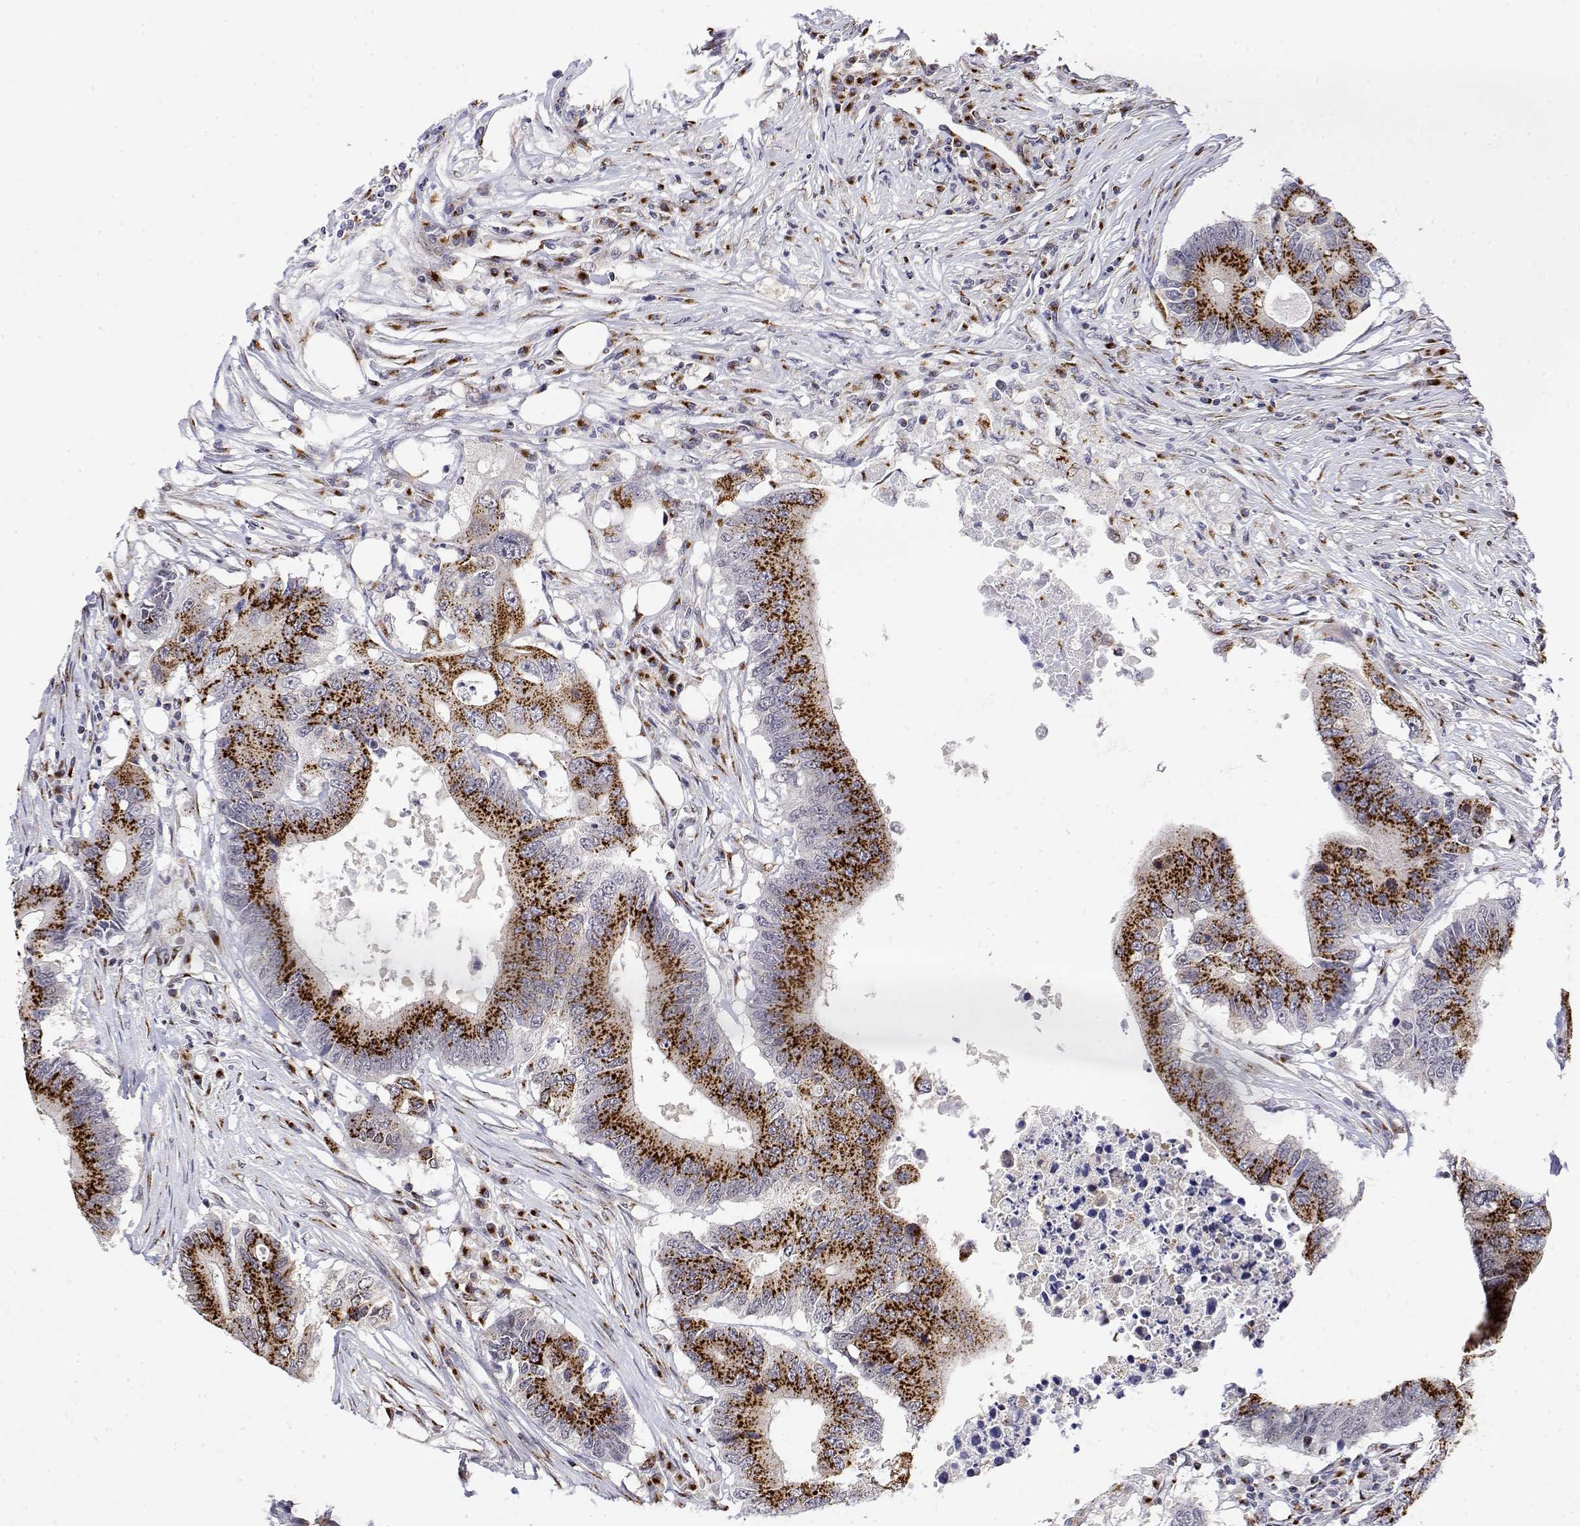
{"staining": {"intensity": "strong", "quantity": ">75%", "location": "cytoplasmic/membranous"}, "tissue": "colorectal cancer", "cell_type": "Tumor cells", "image_type": "cancer", "snomed": [{"axis": "morphology", "description": "Adenocarcinoma, NOS"}, {"axis": "topography", "description": "Colon"}], "caption": "Brown immunohistochemical staining in human colorectal adenocarcinoma exhibits strong cytoplasmic/membranous expression in about >75% of tumor cells.", "gene": "YIPF3", "patient": {"sex": "male", "age": 71}}